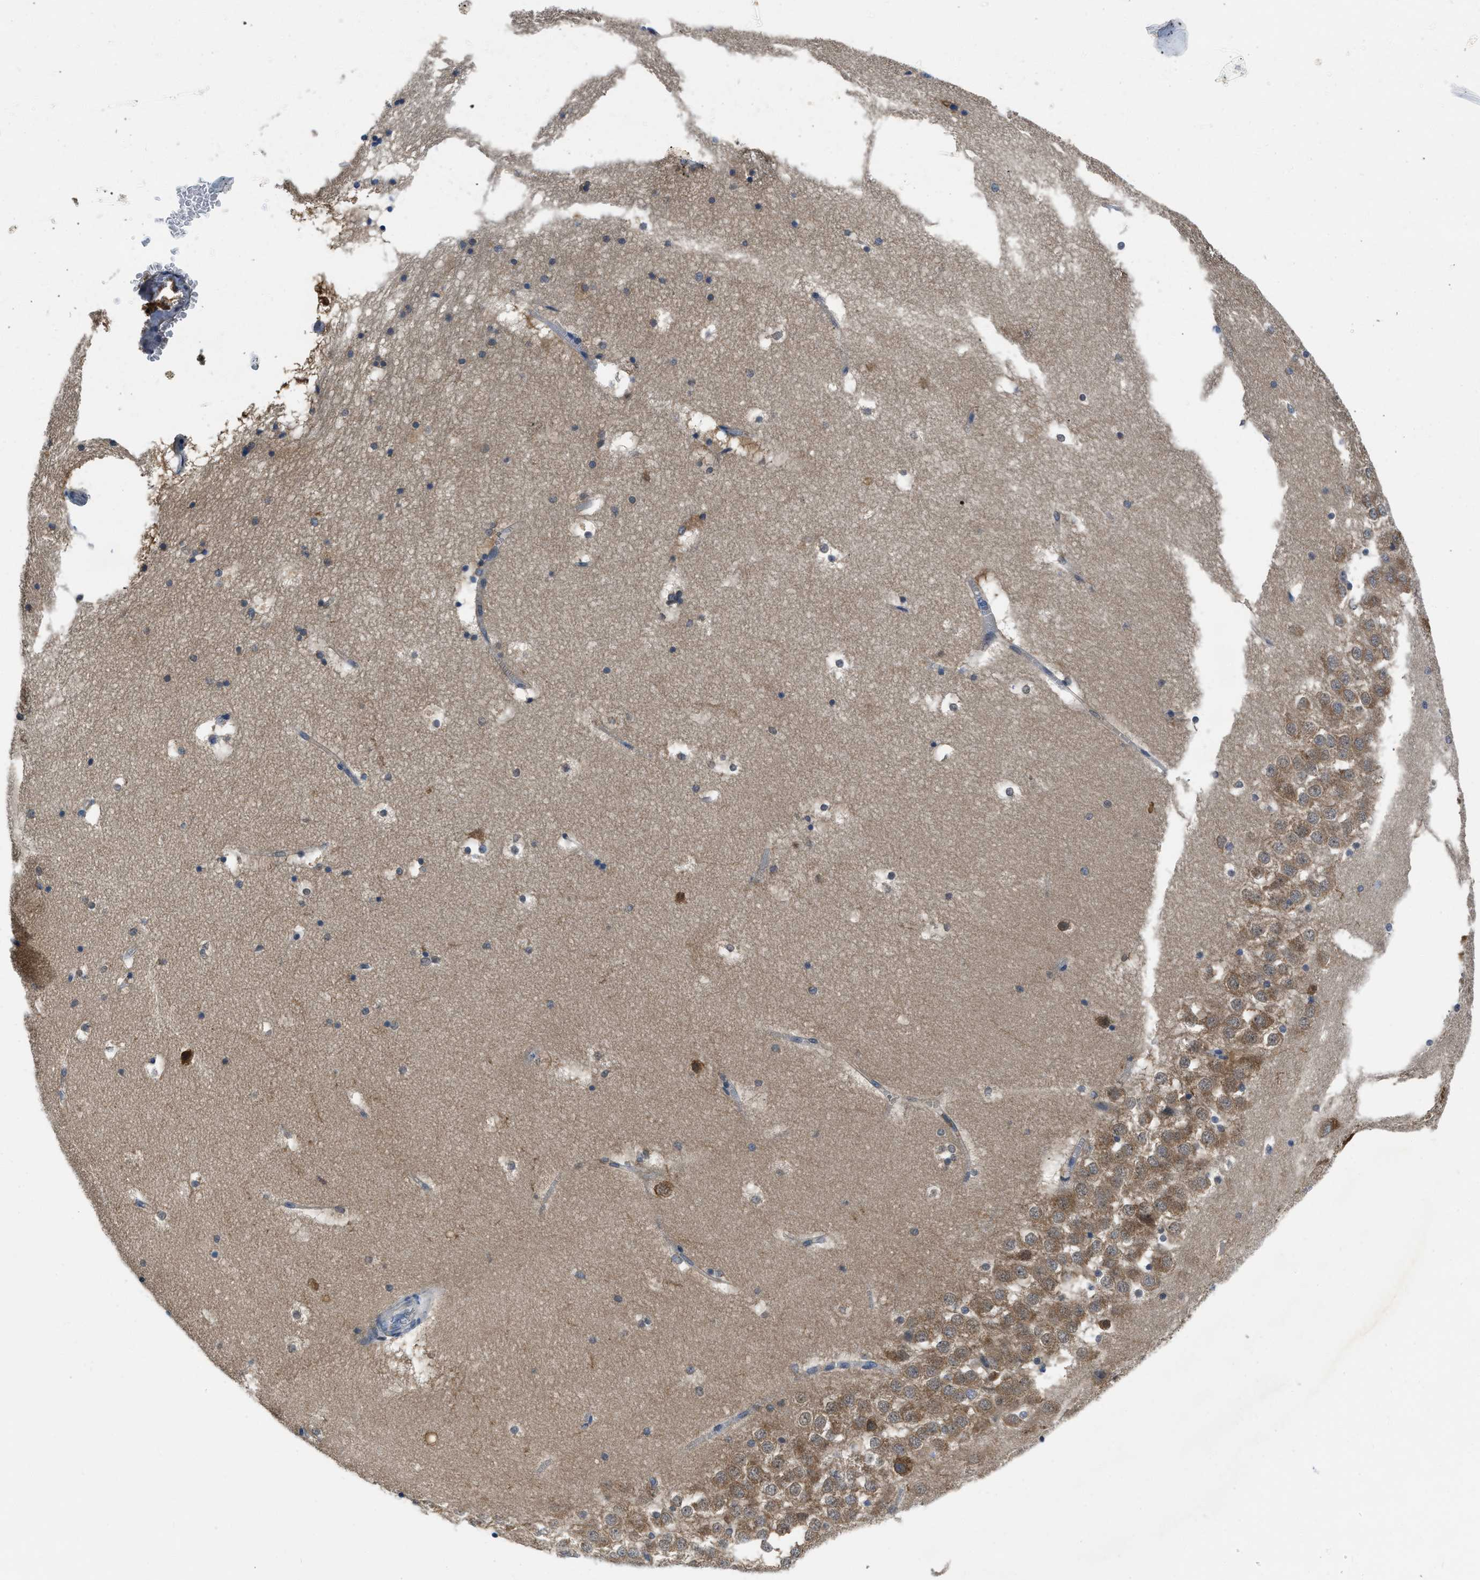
{"staining": {"intensity": "moderate", "quantity": "<25%", "location": "cytoplasmic/membranous,nuclear"}, "tissue": "hippocampus", "cell_type": "Glial cells", "image_type": "normal", "snomed": [{"axis": "morphology", "description": "Normal tissue, NOS"}, {"axis": "topography", "description": "Hippocampus"}], "caption": "Brown immunohistochemical staining in benign hippocampus shows moderate cytoplasmic/membranous,nuclear staining in about <25% of glial cells. The staining was performed using DAB (3,3'-diaminobenzidine), with brown indicating positive protein expression. Nuclei are stained blue with hematoxylin.", "gene": "YARS1", "patient": {"sex": "male", "age": 45}}